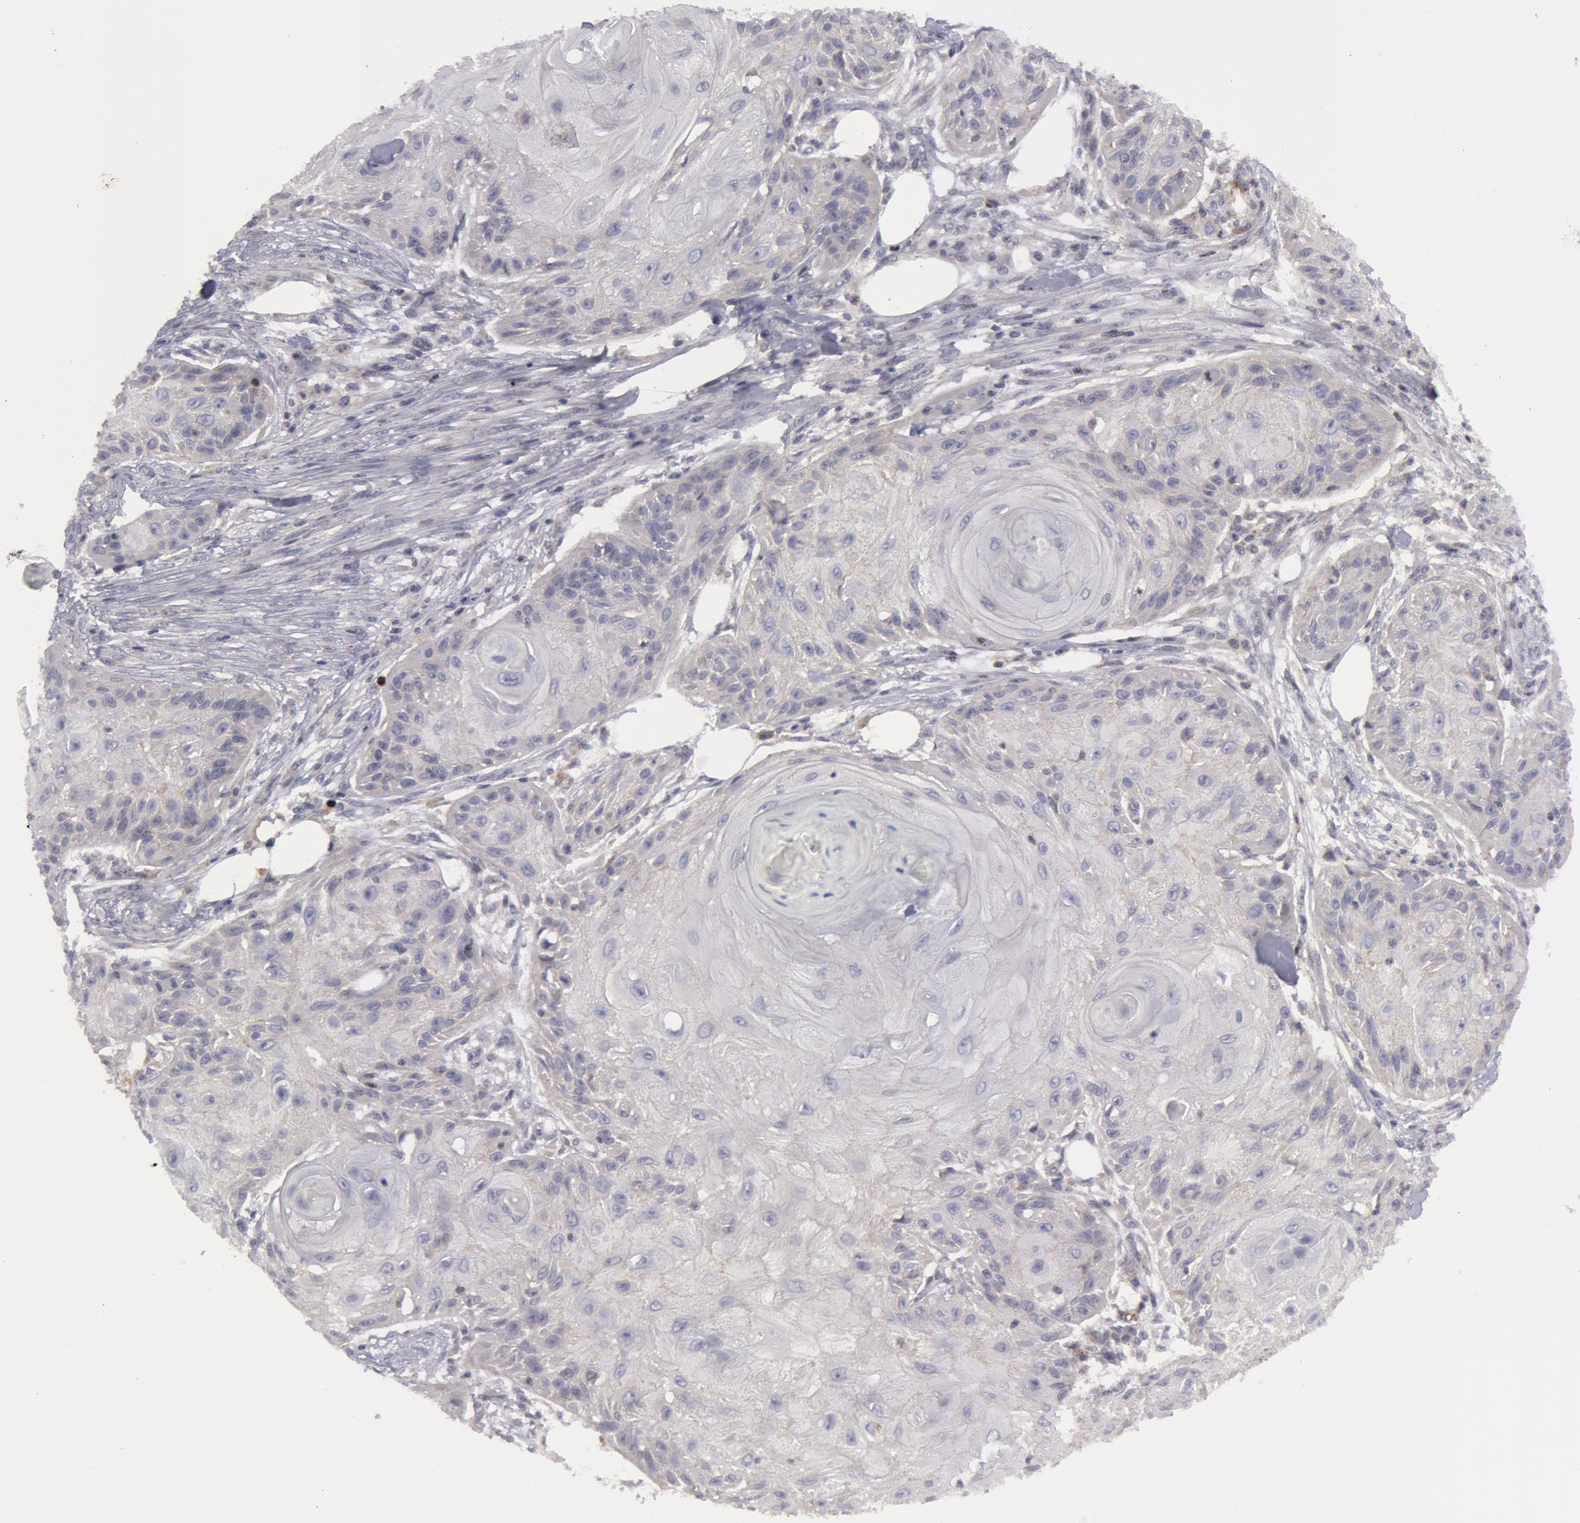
{"staining": {"intensity": "negative", "quantity": "none", "location": "none"}, "tissue": "skin cancer", "cell_type": "Tumor cells", "image_type": "cancer", "snomed": [{"axis": "morphology", "description": "Squamous cell carcinoma, NOS"}, {"axis": "topography", "description": "Skin"}], "caption": "Tumor cells are negative for protein expression in human skin squamous cell carcinoma.", "gene": "ERBB2", "patient": {"sex": "female", "age": 88}}